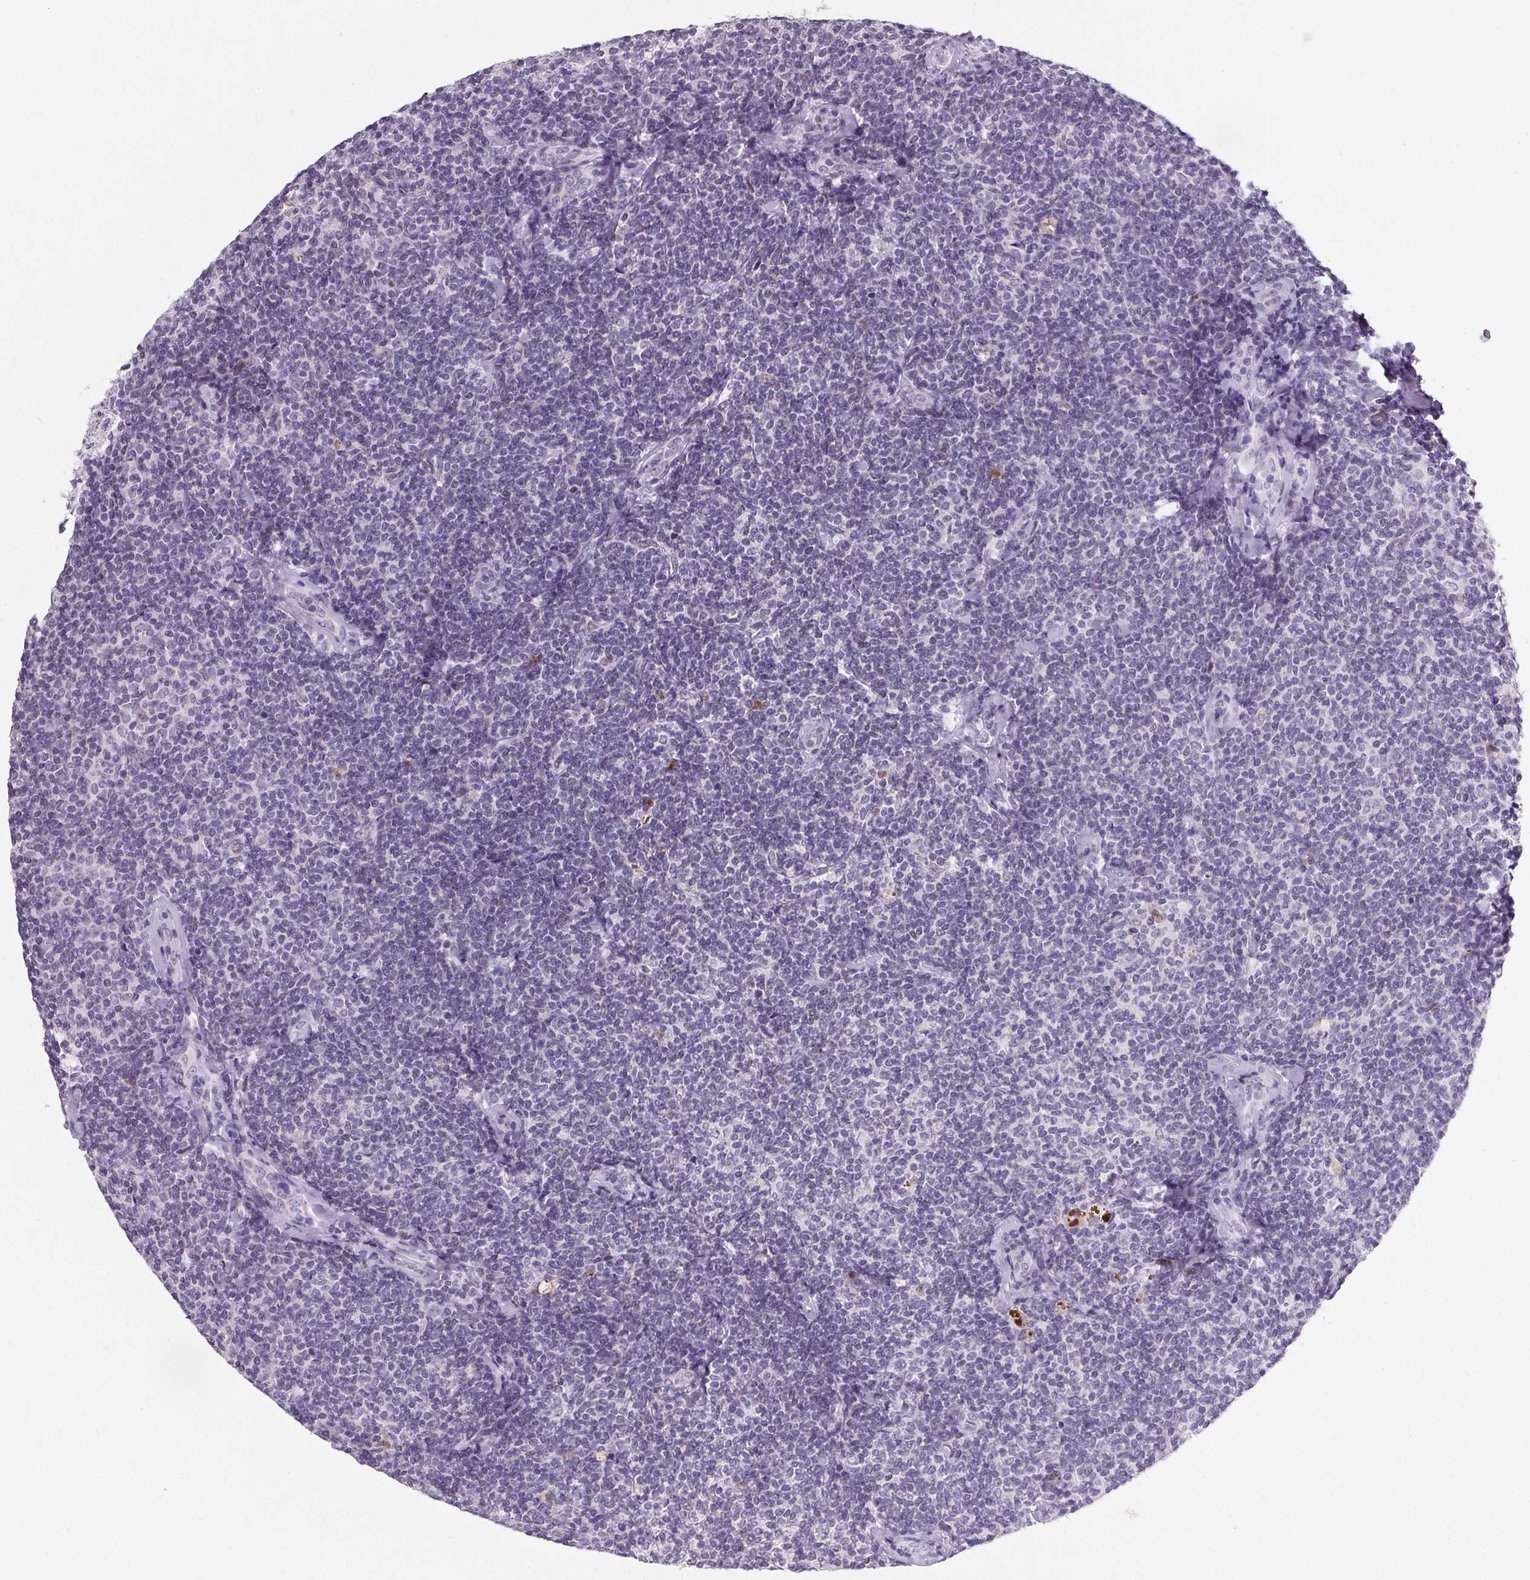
{"staining": {"intensity": "negative", "quantity": "none", "location": "none"}, "tissue": "lymphoma", "cell_type": "Tumor cells", "image_type": "cancer", "snomed": [{"axis": "morphology", "description": "Malignant lymphoma, non-Hodgkin's type, Low grade"}, {"axis": "topography", "description": "Lymph node"}], "caption": "Immunohistochemistry (IHC) photomicrograph of low-grade malignant lymphoma, non-Hodgkin's type stained for a protein (brown), which displays no positivity in tumor cells.", "gene": "TRDN", "patient": {"sex": "female", "age": 56}}